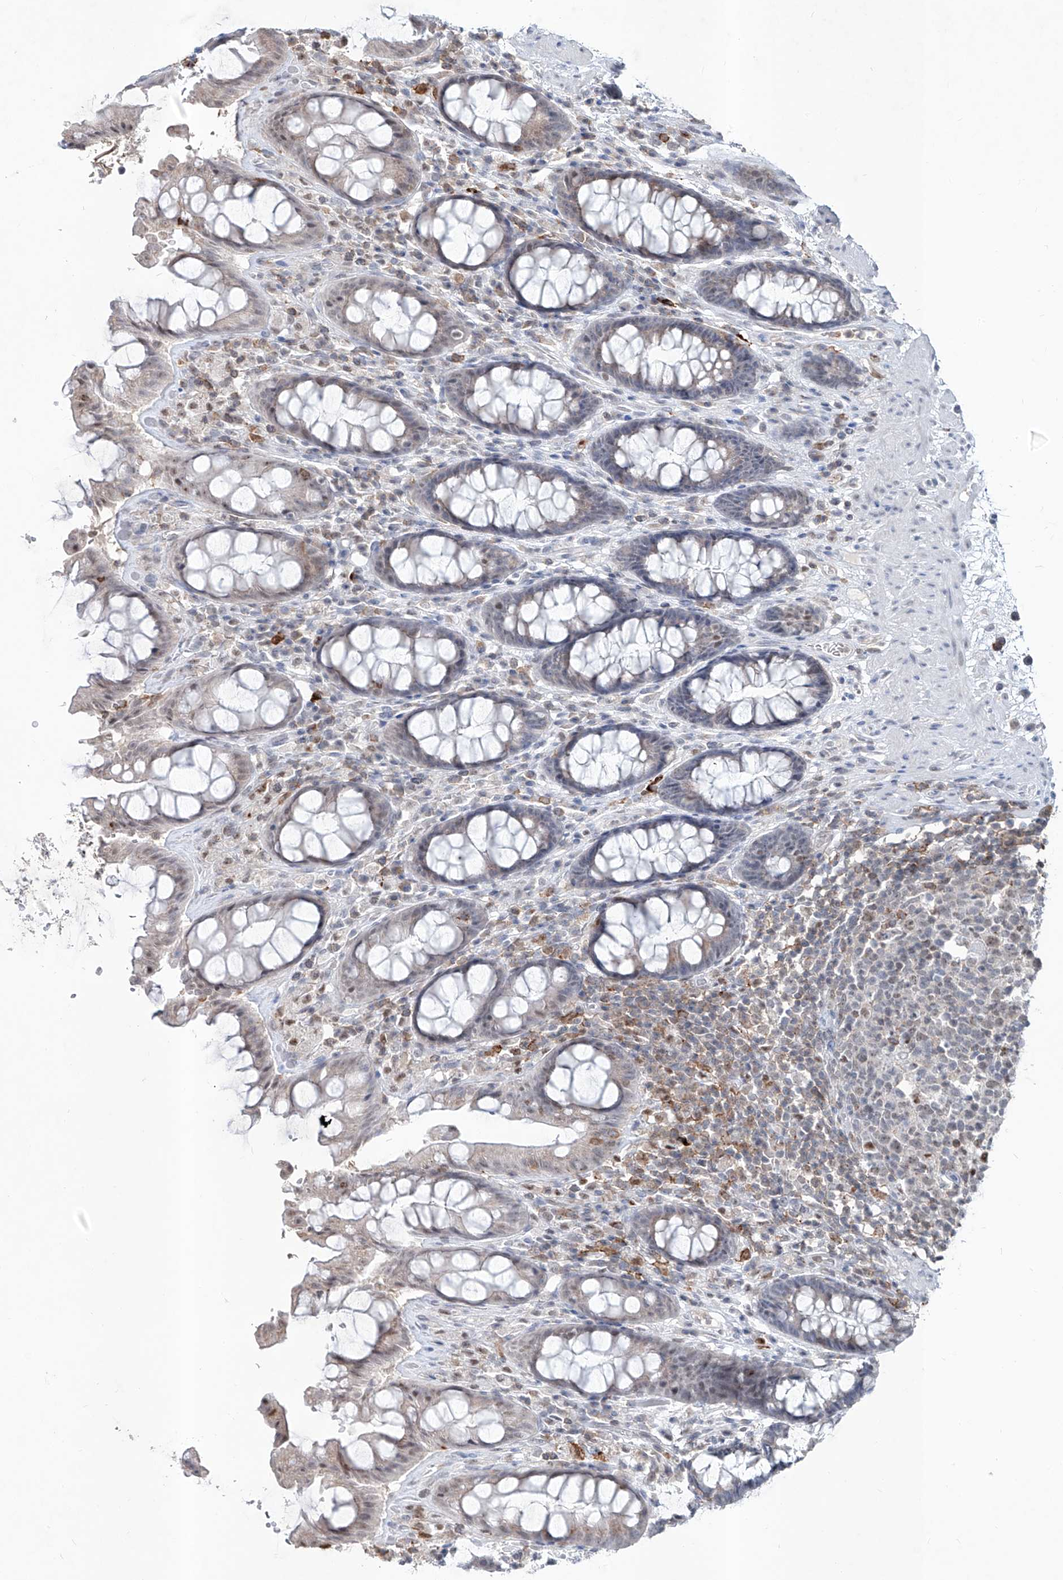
{"staining": {"intensity": "weak", "quantity": "25%-75%", "location": "cytoplasmic/membranous,nuclear"}, "tissue": "rectum", "cell_type": "Glandular cells", "image_type": "normal", "snomed": [{"axis": "morphology", "description": "Normal tissue, NOS"}, {"axis": "topography", "description": "Rectum"}], "caption": "A brown stain labels weak cytoplasmic/membranous,nuclear positivity of a protein in glandular cells of normal rectum. The protein is stained brown, and the nuclei are stained in blue (DAB IHC with brightfield microscopy, high magnification).", "gene": "ZBTB48", "patient": {"sex": "male", "age": 64}}